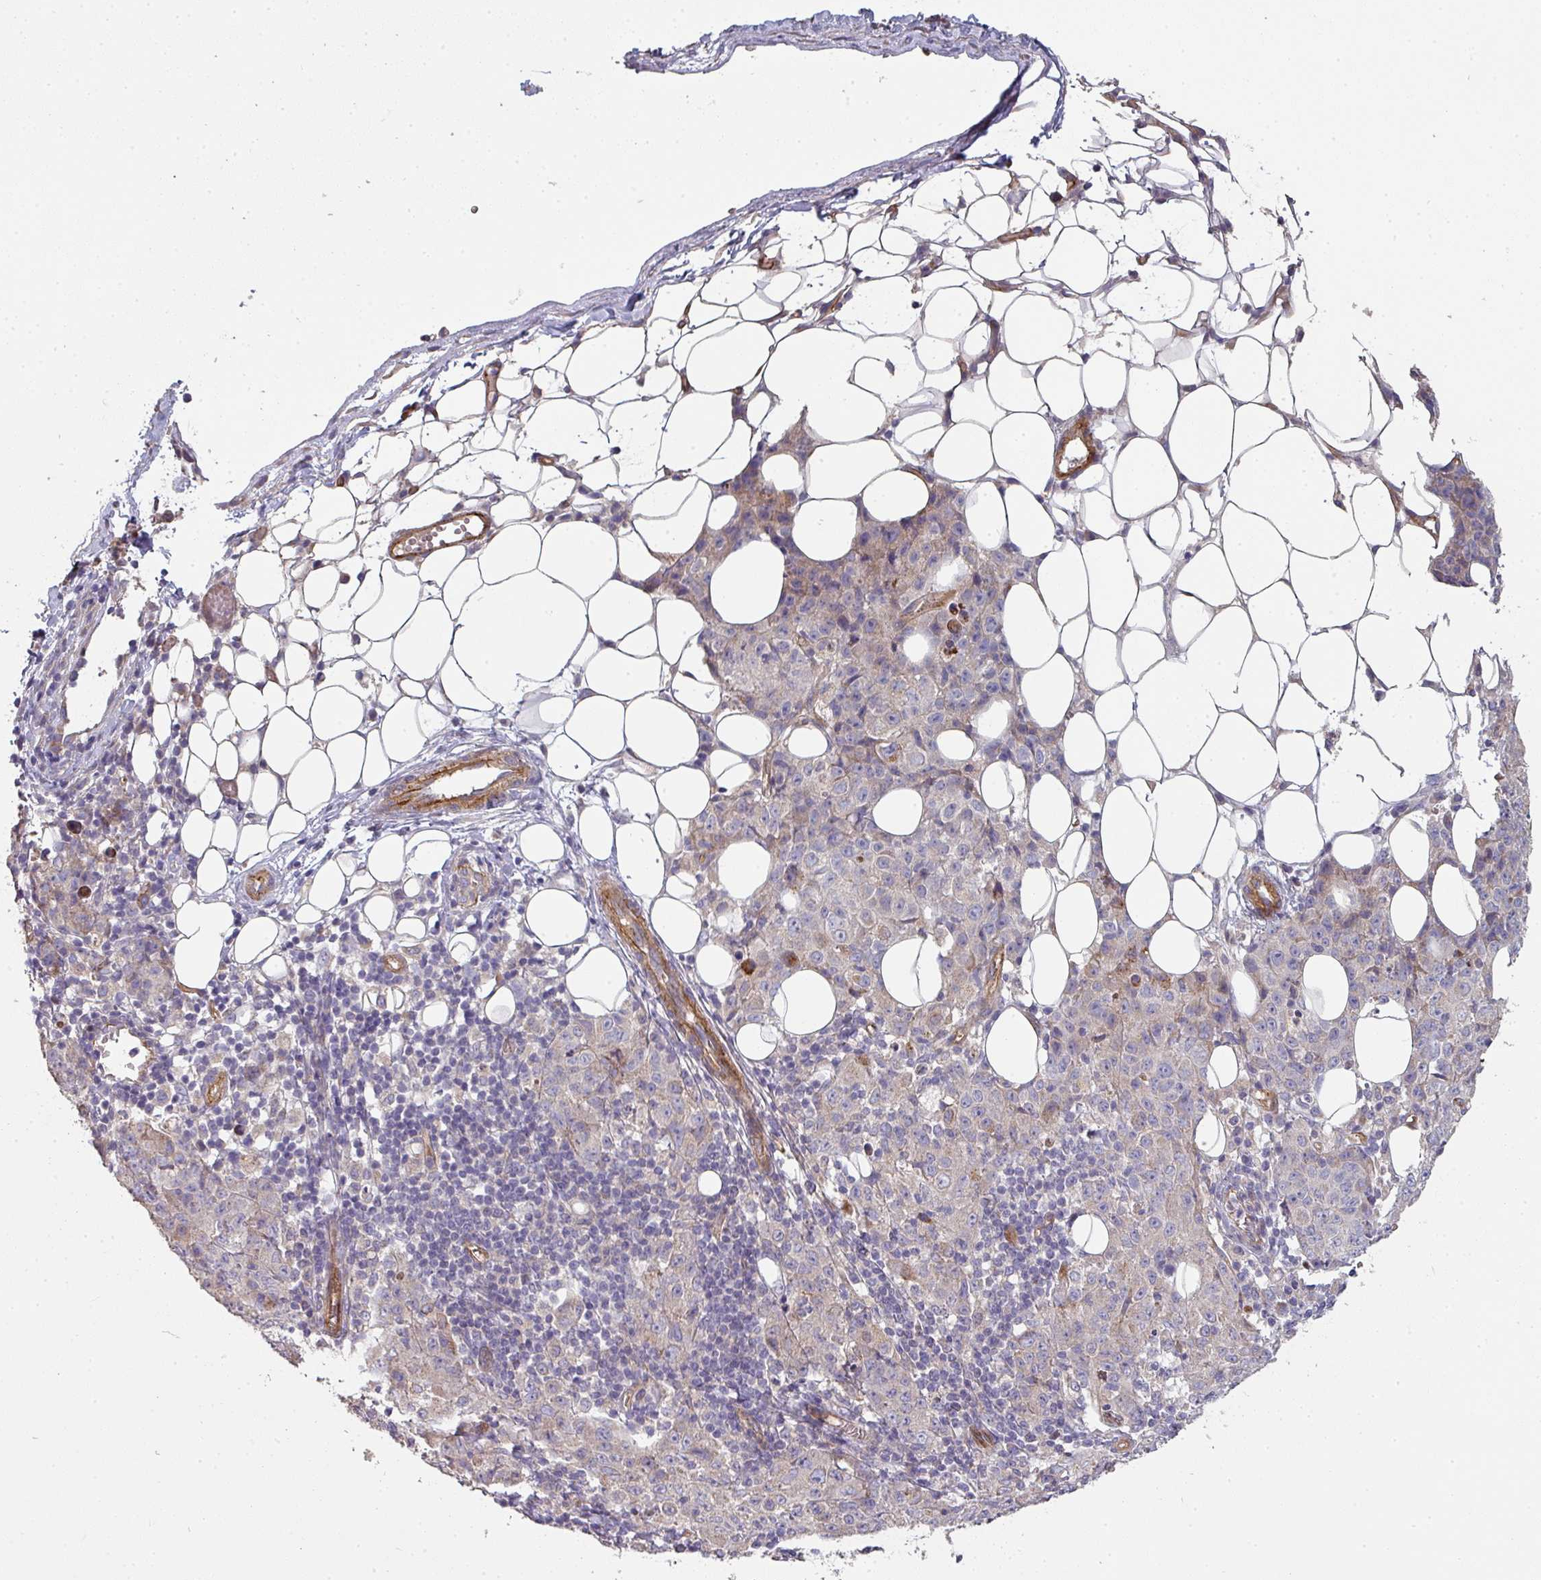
{"staining": {"intensity": "weak", "quantity": "<25%", "location": "cytoplasmic/membranous"}, "tissue": "ovarian cancer", "cell_type": "Tumor cells", "image_type": "cancer", "snomed": [{"axis": "morphology", "description": "Carcinoma, endometroid"}, {"axis": "topography", "description": "Ovary"}], "caption": "Immunohistochemistry of human ovarian cancer (endometroid carcinoma) displays no expression in tumor cells.", "gene": "PCDH1", "patient": {"sex": "female", "age": 42}}